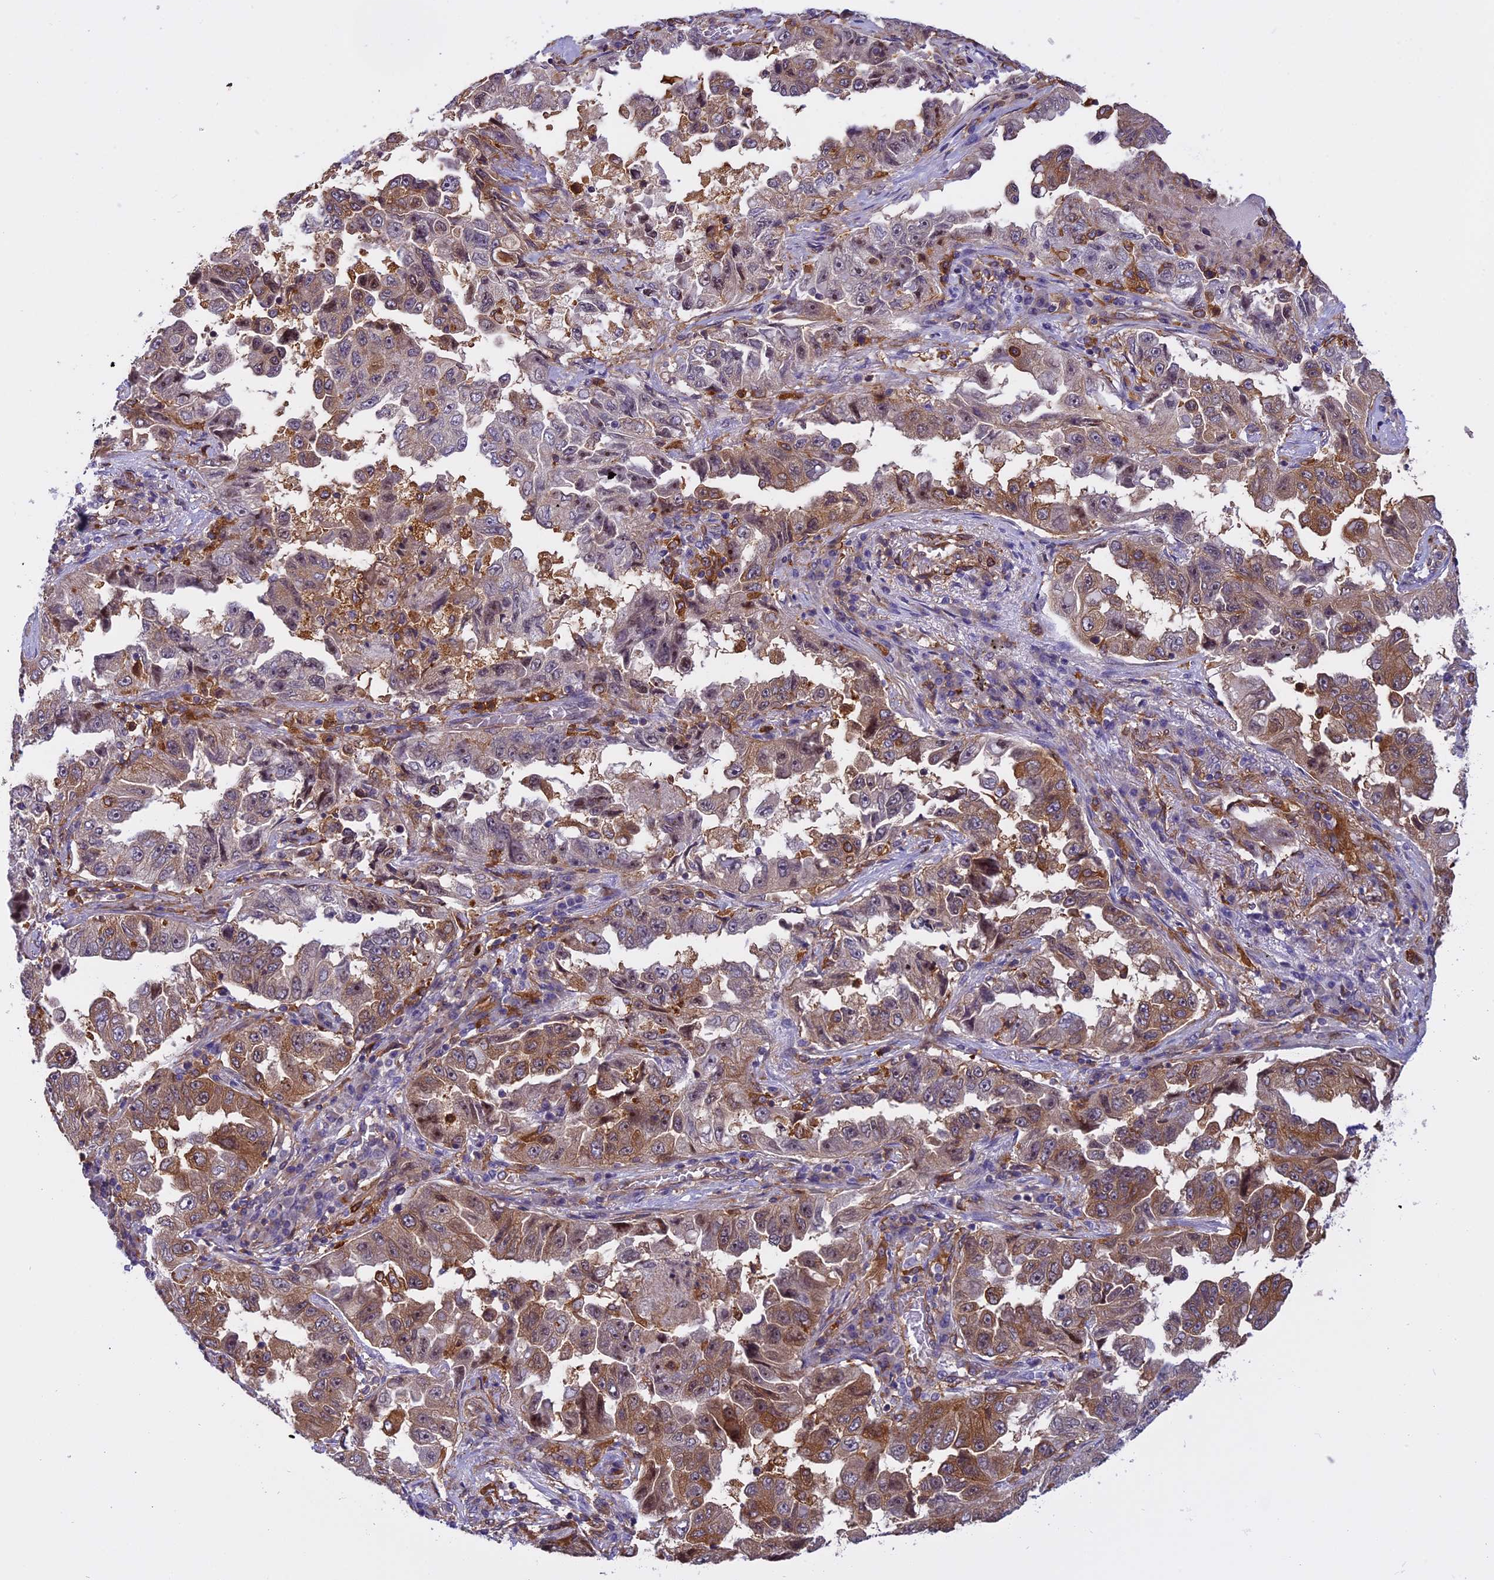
{"staining": {"intensity": "moderate", "quantity": "25%-75%", "location": "cytoplasmic/membranous"}, "tissue": "lung cancer", "cell_type": "Tumor cells", "image_type": "cancer", "snomed": [{"axis": "morphology", "description": "Adenocarcinoma, NOS"}, {"axis": "topography", "description": "Lung"}], "caption": "Immunohistochemical staining of human lung cancer (adenocarcinoma) reveals medium levels of moderate cytoplasmic/membranous positivity in approximately 25%-75% of tumor cells. Immunohistochemistry (ihc) stains the protein in brown and the nuclei are stained blue.", "gene": "EHBP1L1", "patient": {"sex": "female", "age": 51}}